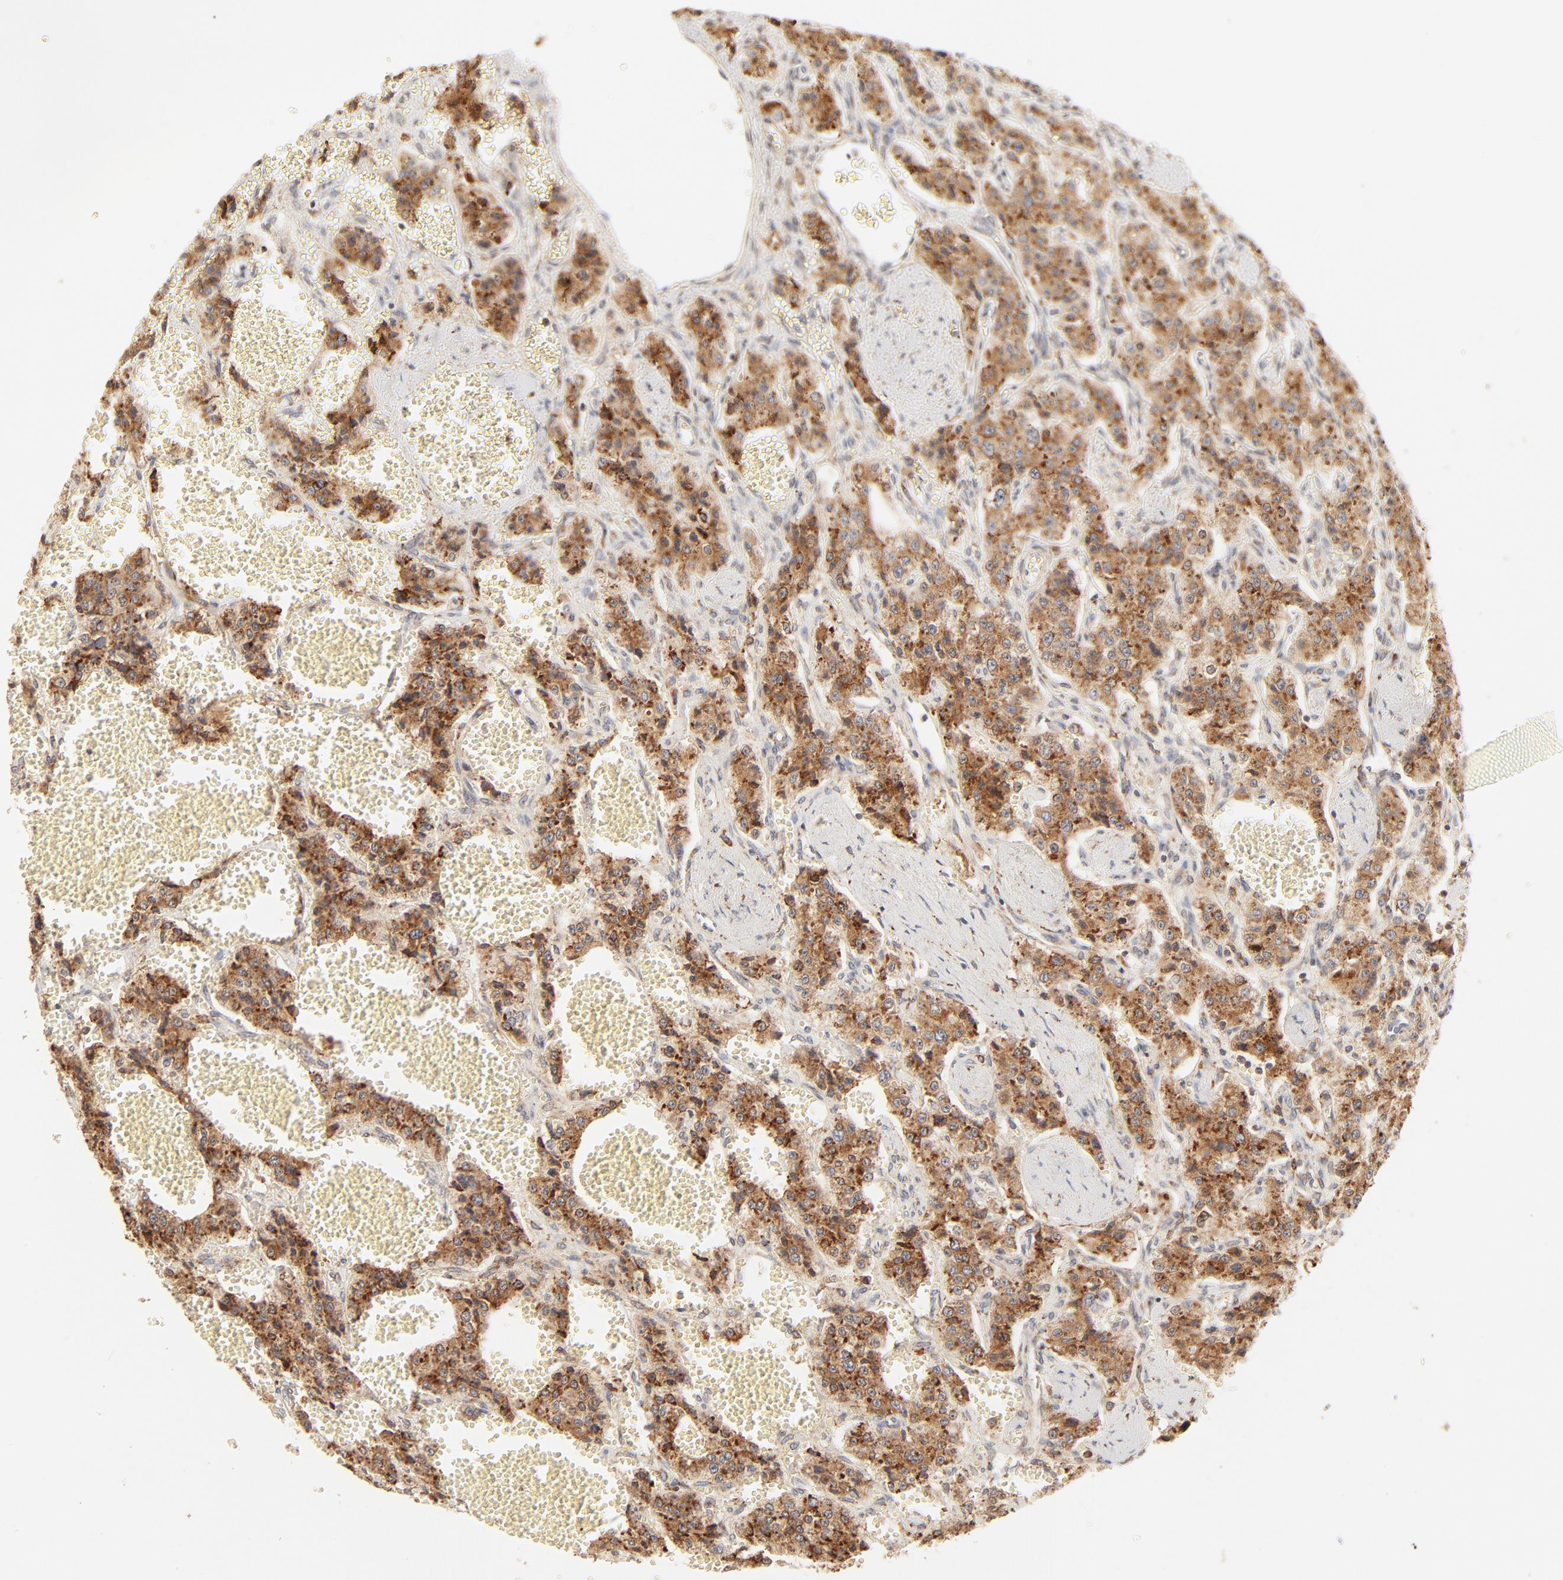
{"staining": {"intensity": "strong", "quantity": ">75%", "location": "cytoplasmic/membranous"}, "tissue": "carcinoid", "cell_type": "Tumor cells", "image_type": "cancer", "snomed": [{"axis": "morphology", "description": "Carcinoid, malignant, NOS"}, {"axis": "topography", "description": "Small intestine"}], "caption": "IHC micrograph of human carcinoid stained for a protein (brown), which demonstrates high levels of strong cytoplasmic/membranous staining in approximately >75% of tumor cells.", "gene": "PARP12", "patient": {"sex": "male", "age": 52}}